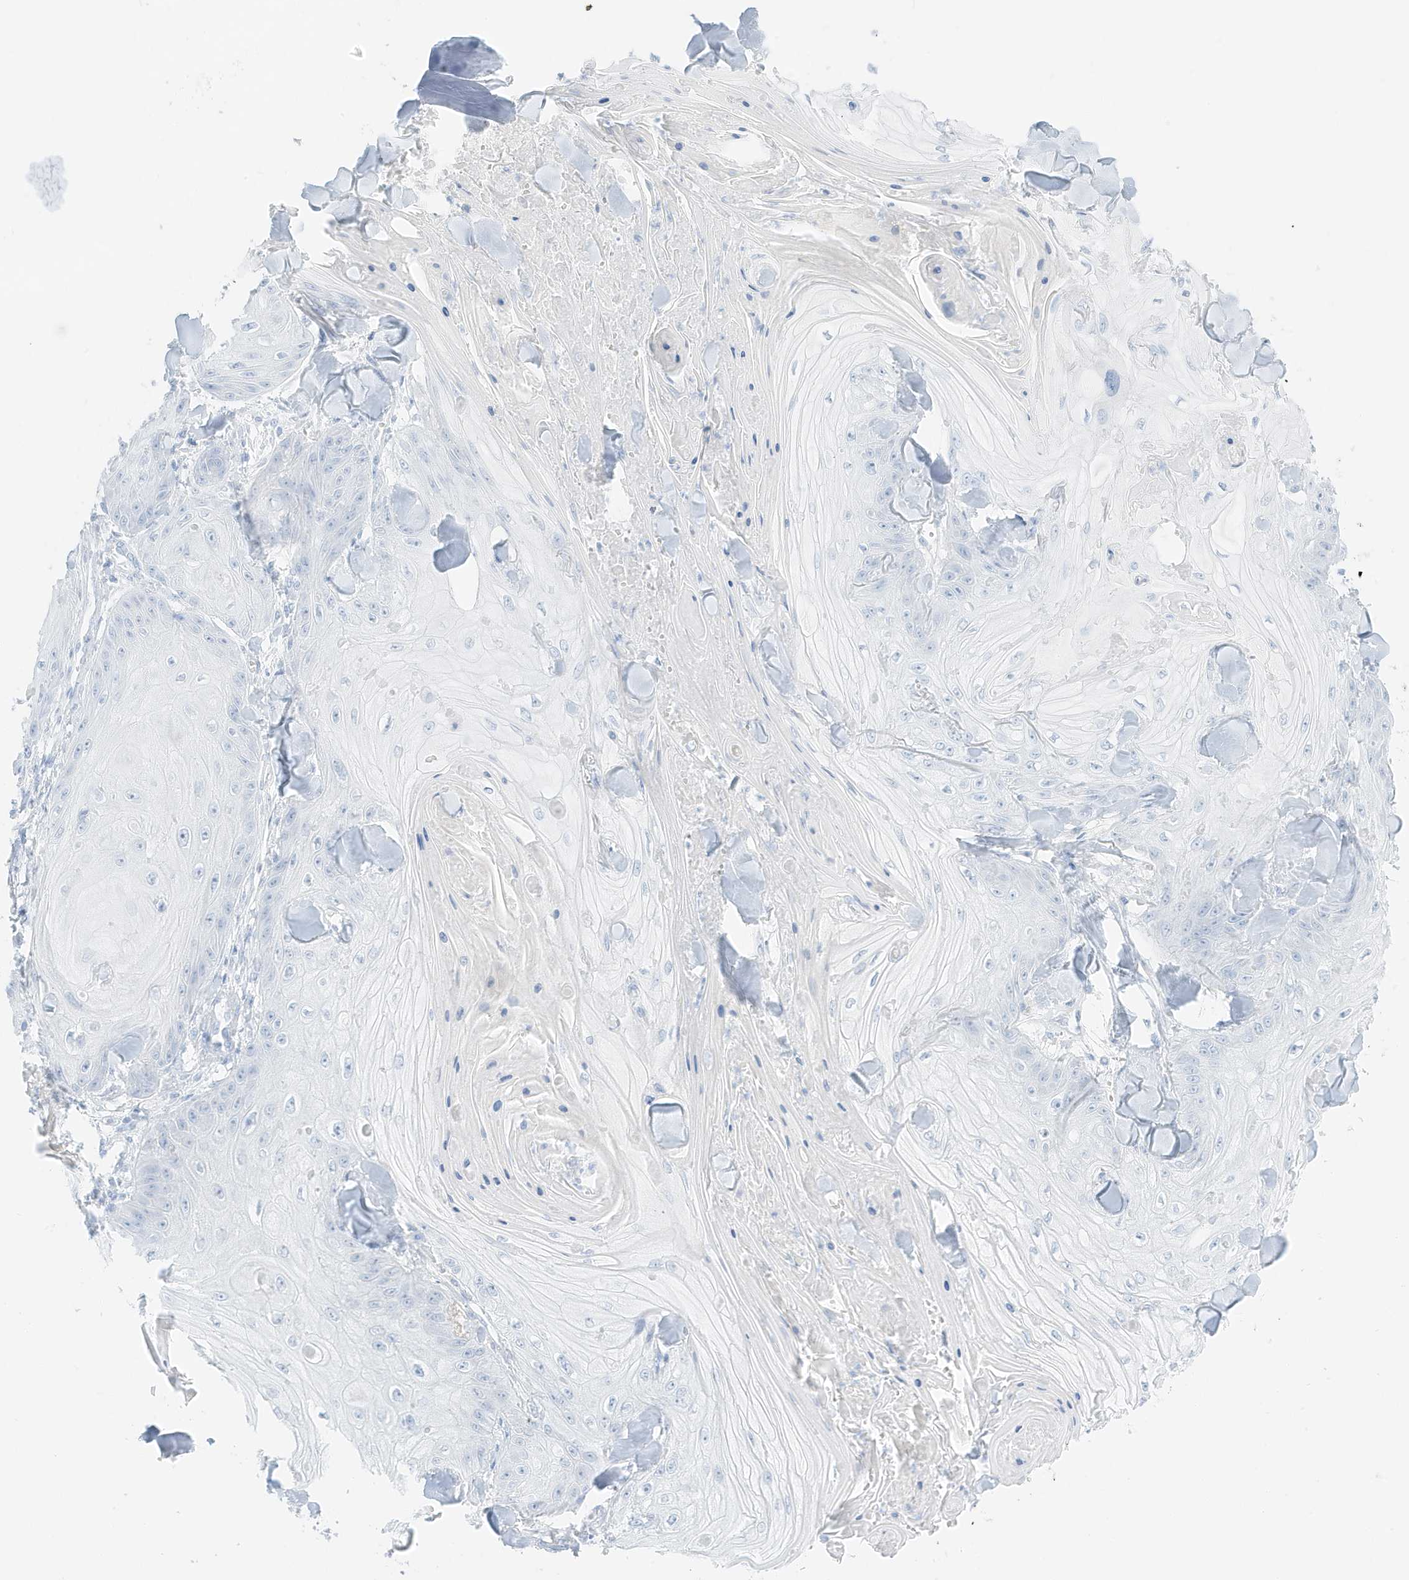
{"staining": {"intensity": "negative", "quantity": "none", "location": "none"}, "tissue": "skin cancer", "cell_type": "Tumor cells", "image_type": "cancer", "snomed": [{"axis": "morphology", "description": "Squamous cell carcinoma, NOS"}, {"axis": "topography", "description": "Skin"}], "caption": "This photomicrograph is of skin cancer stained with immunohistochemistry (IHC) to label a protein in brown with the nuclei are counter-stained blue. There is no staining in tumor cells. (Stains: DAB immunohistochemistry (IHC) with hematoxylin counter stain, Microscopy: brightfield microscopy at high magnification).", "gene": "SLC22A13", "patient": {"sex": "male", "age": 74}}